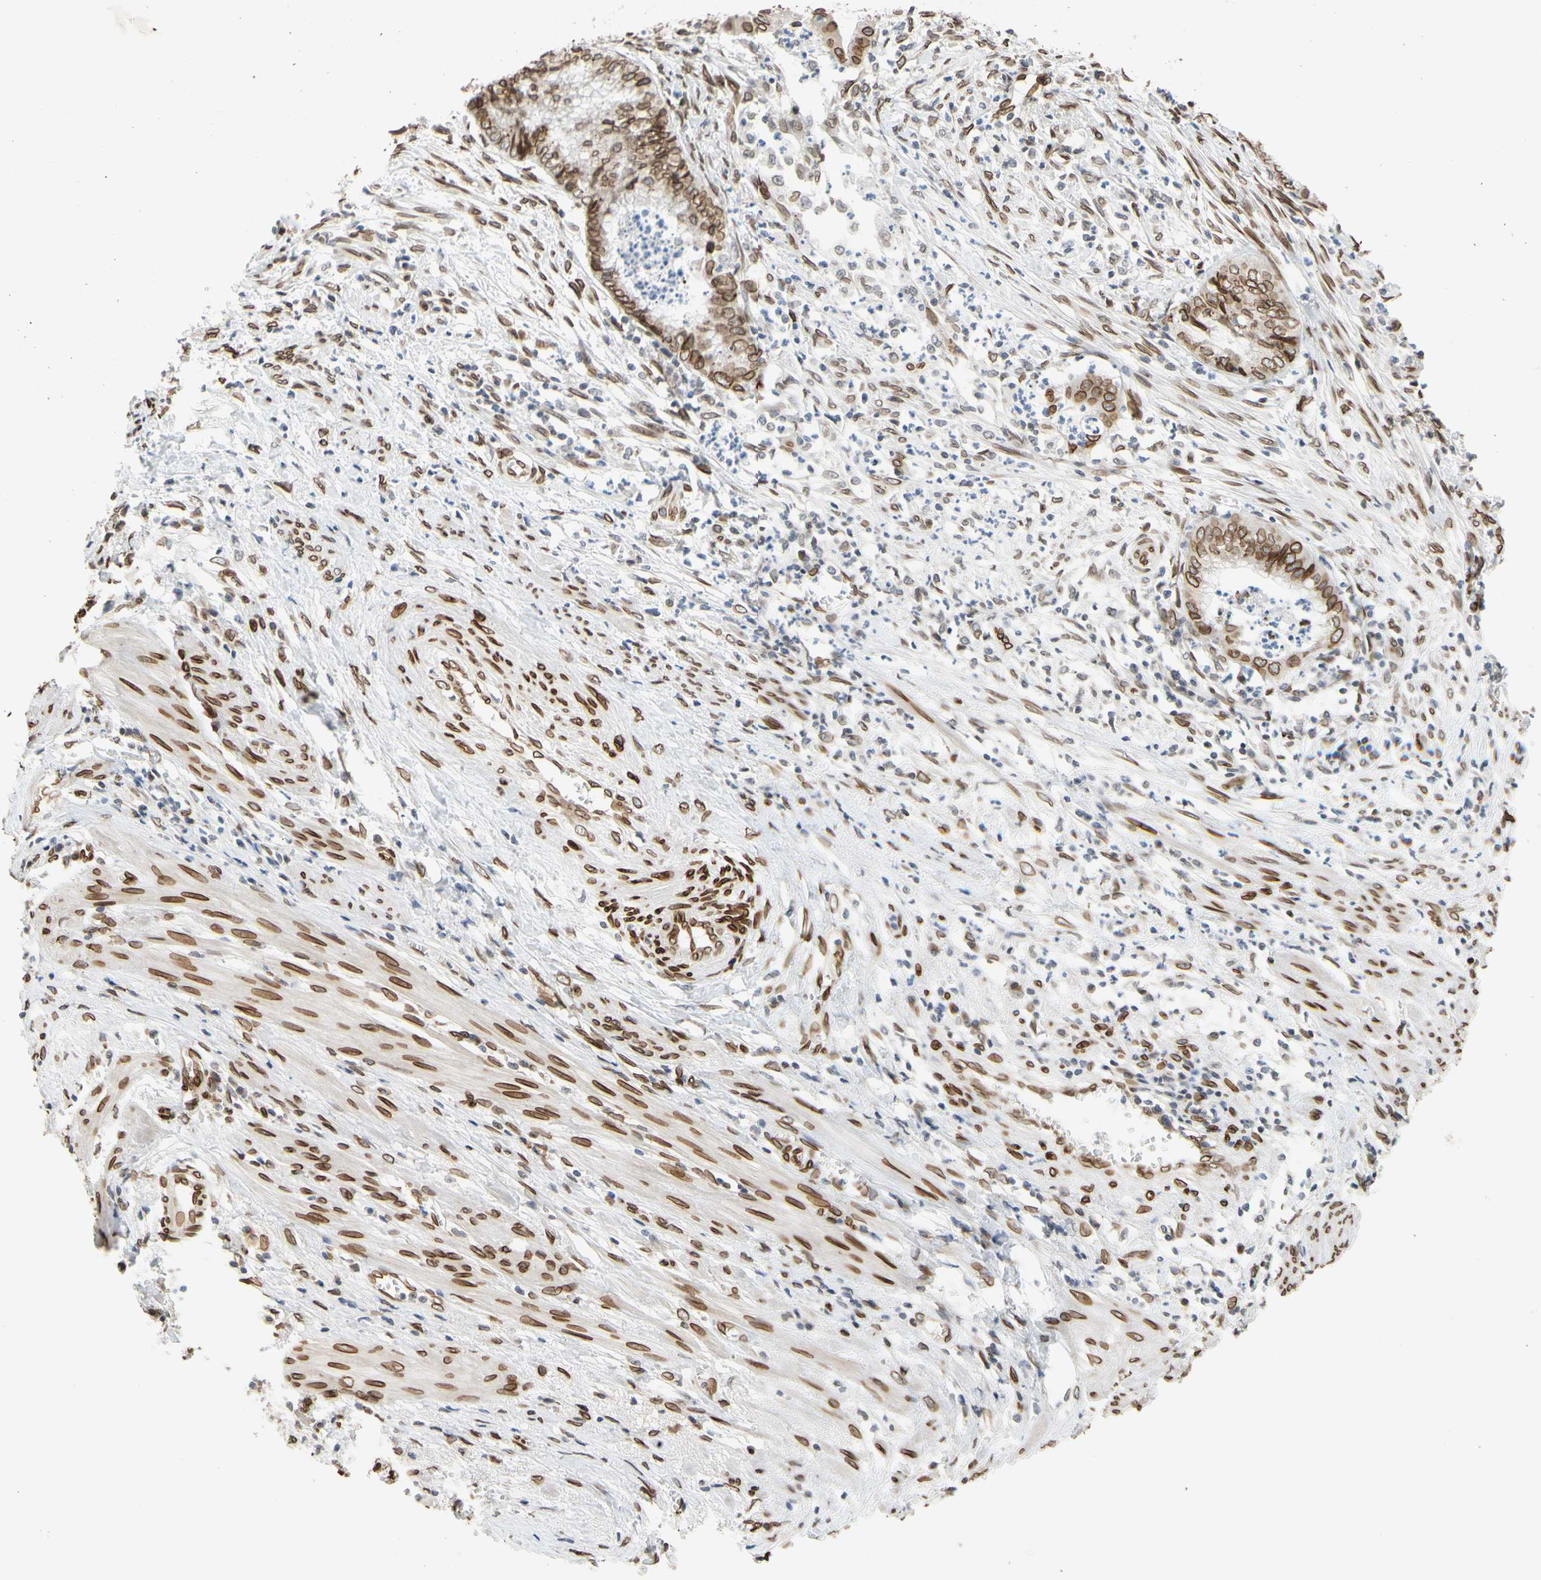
{"staining": {"intensity": "strong", "quantity": ">75%", "location": "cytoplasmic/membranous,nuclear"}, "tissue": "endometrial cancer", "cell_type": "Tumor cells", "image_type": "cancer", "snomed": [{"axis": "morphology", "description": "Necrosis, NOS"}, {"axis": "morphology", "description": "Adenocarcinoma, NOS"}, {"axis": "topography", "description": "Endometrium"}], "caption": "About >75% of tumor cells in human endometrial cancer (adenocarcinoma) reveal strong cytoplasmic/membranous and nuclear protein positivity as visualized by brown immunohistochemical staining.", "gene": "SUN1", "patient": {"sex": "female", "age": 79}}